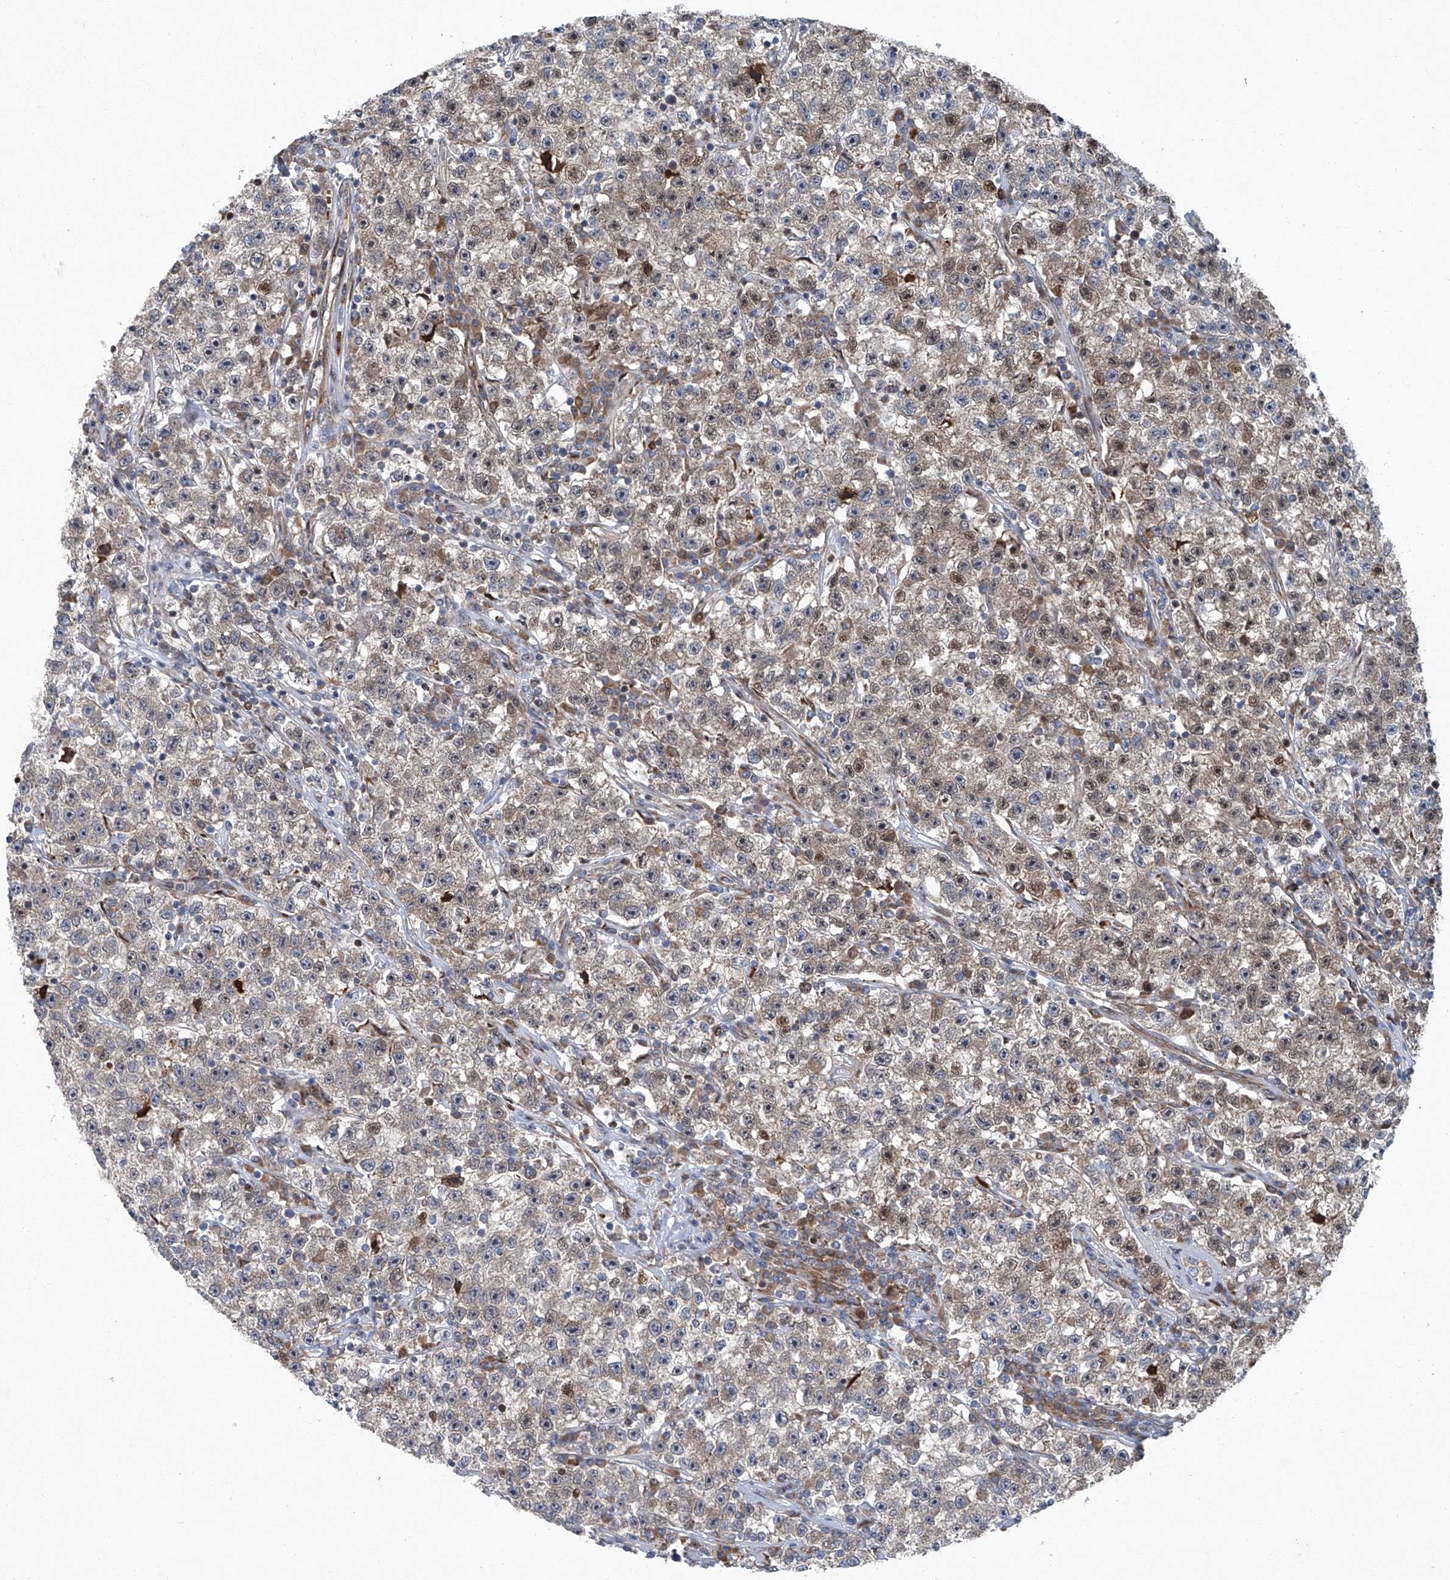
{"staining": {"intensity": "weak", "quantity": "25%-75%", "location": "cytoplasmic/membranous,nuclear"}, "tissue": "testis cancer", "cell_type": "Tumor cells", "image_type": "cancer", "snomed": [{"axis": "morphology", "description": "Seminoma, NOS"}, {"axis": "topography", "description": "Testis"}], "caption": "High-magnification brightfield microscopy of testis seminoma stained with DAB (brown) and counterstained with hematoxylin (blue). tumor cells exhibit weak cytoplasmic/membranous and nuclear staining is present in about25%-75% of cells.", "gene": "GPR132", "patient": {"sex": "male", "age": 22}}